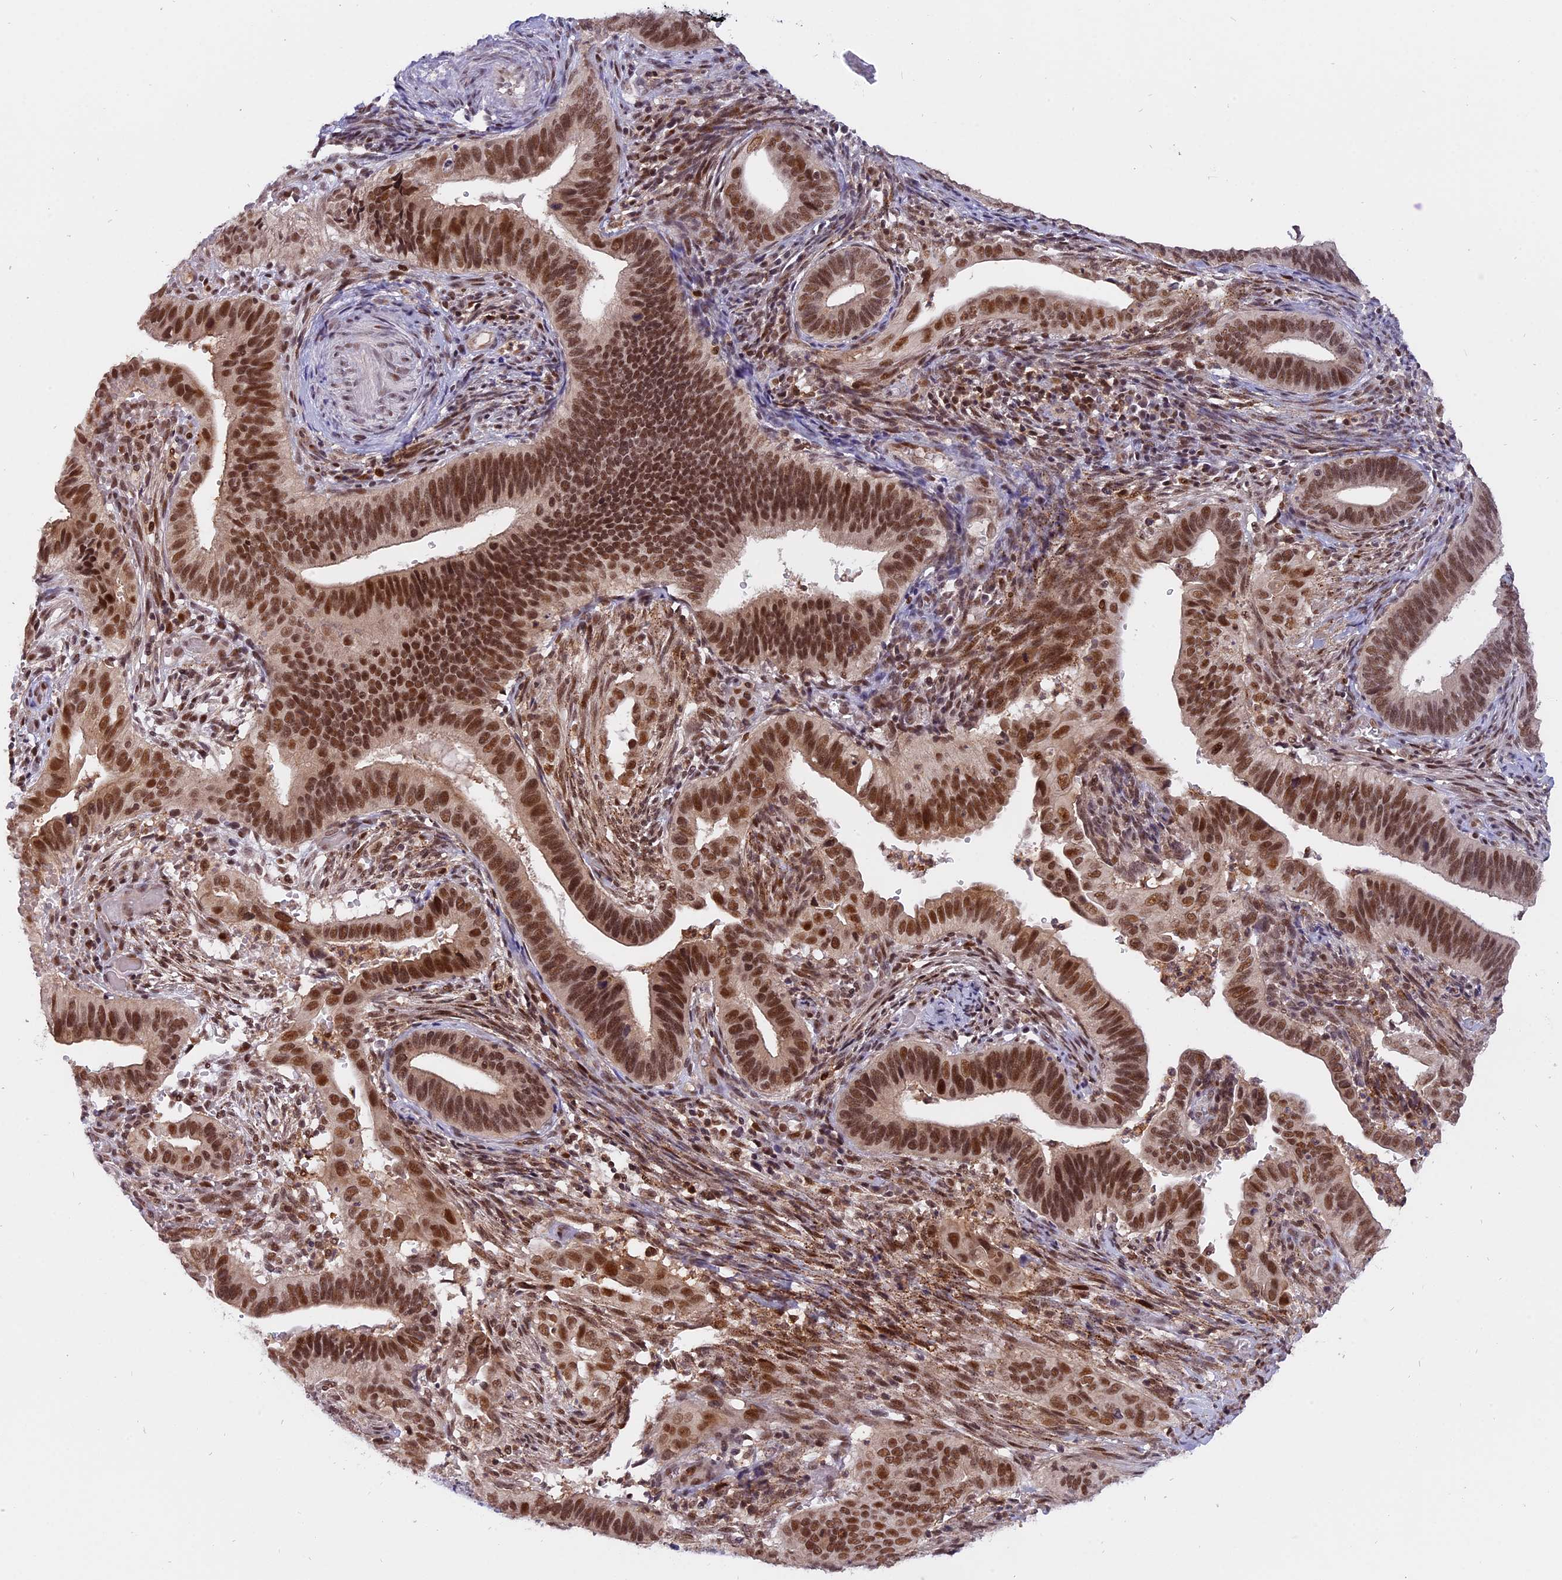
{"staining": {"intensity": "strong", "quantity": ">75%", "location": "nuclear"}, "tissue": "cervical cancer", "cell_type": "Tumor cells", "image_type": "cancer", "snomed": [{"axis": "morphology", "description": "Adenocarcinoma, NOS"}, {"axis": "topography", "description": "Cervix"}], "caption": "This photomicrograph shows immunohistochemistry (IHC) staining of cervical adenocarcinoma, with high strong nuclear expression in approximately >75% of tumor cells.", "gene": "TADA3", "patient": {"sex": "female", "age": 42}}